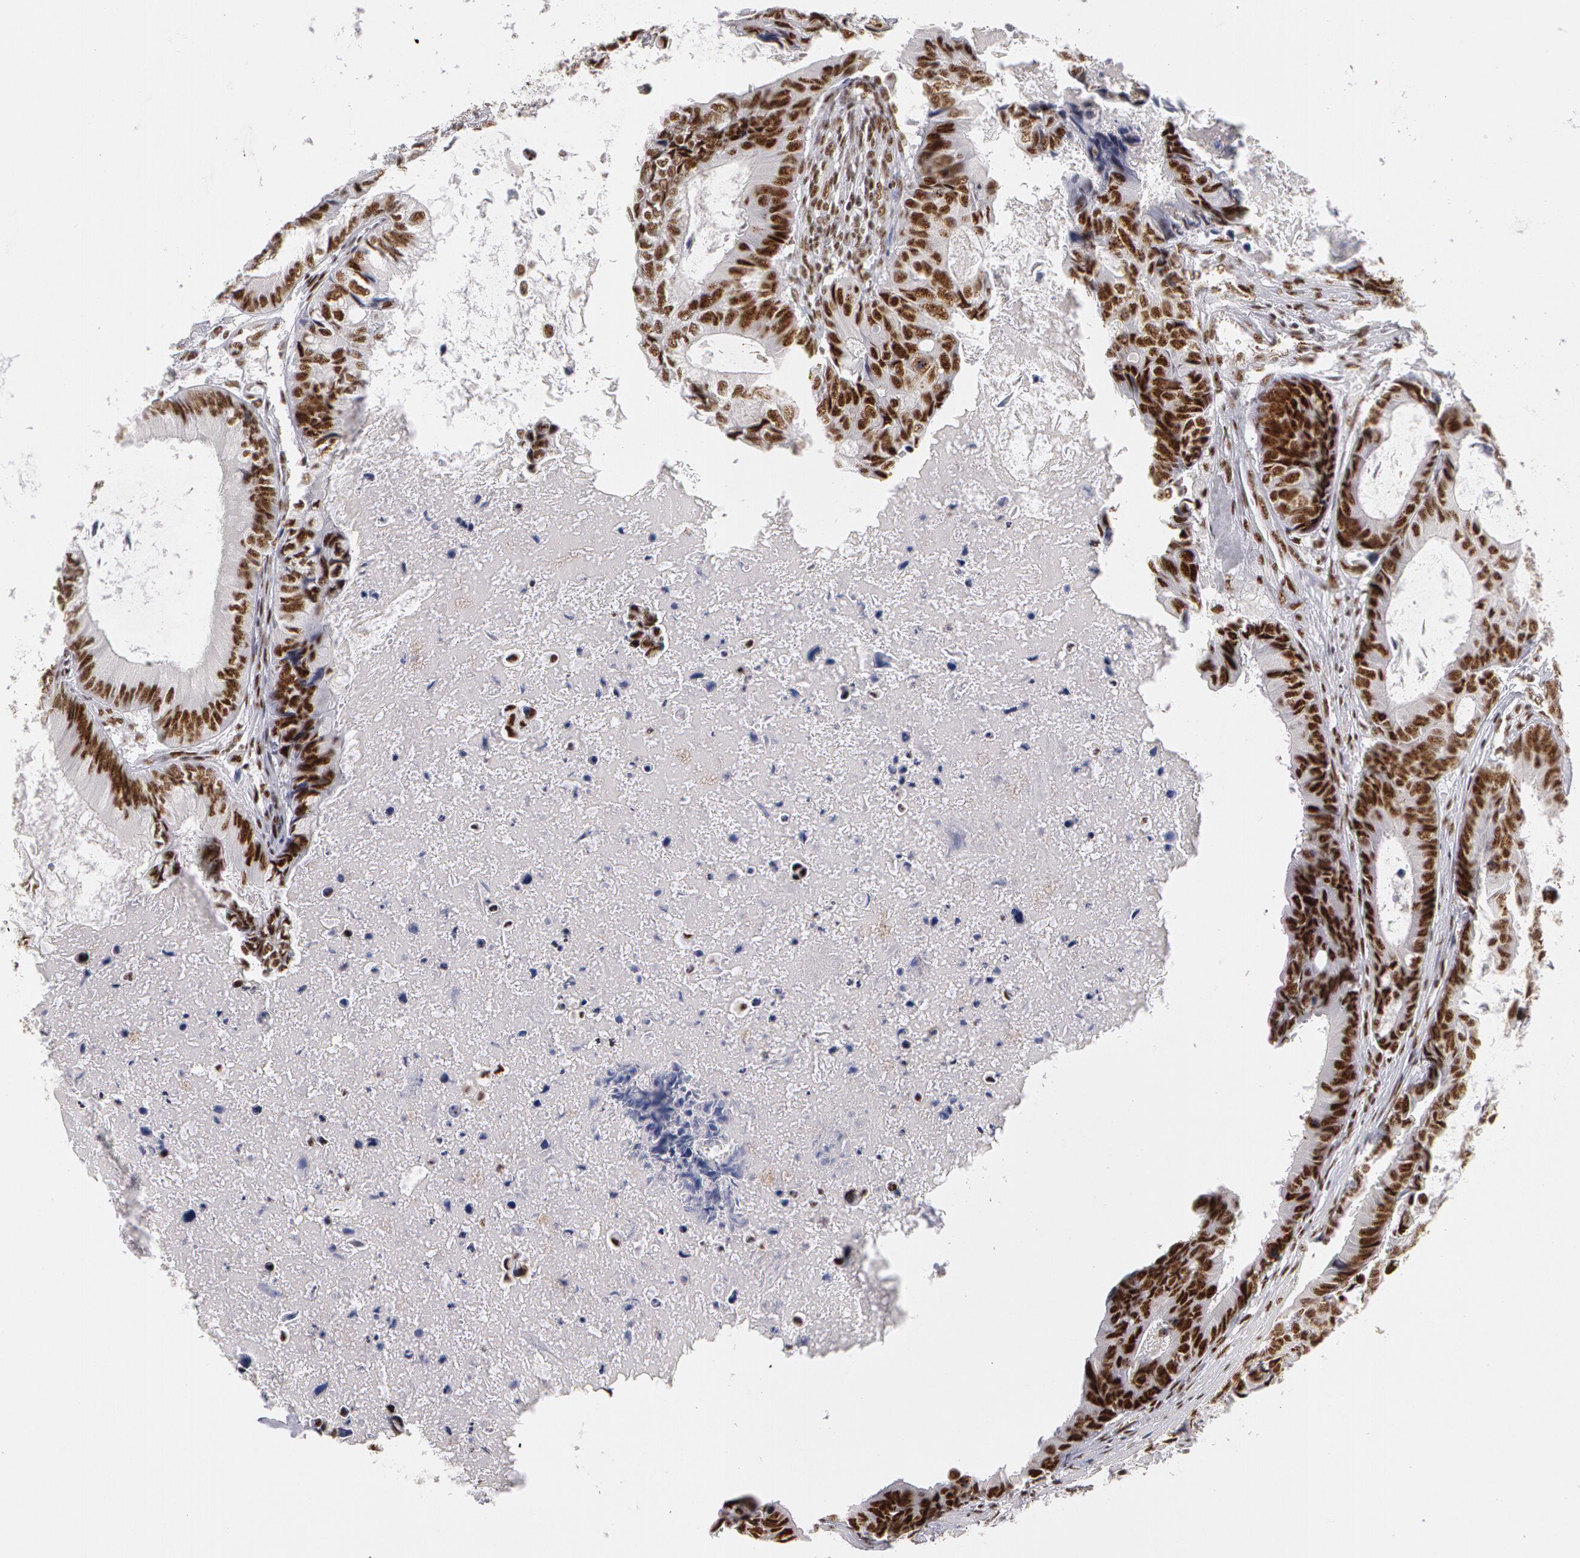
{"staining": {"intensity": "moderate", "quantity": ">75%", "location": "nuclear"}, "tissue": "colorectal cancer", "cell_type": "Tumor cells", "image_type": "cancer", "snomed": [{"axis": "morphology", "description": "Adenocarcinoma, NOS"}, {"axis": "topography", "description": "Rectum"}], "caption": "Immunohistochemistry (DAB (3,3'-diaminobenzidine)) staining of human colorectal cancer shows moderate nuclear protein staining in about >75% of tumor cells.", "gene": "PNN", "patient": {"sex": "female", "age": 98}}